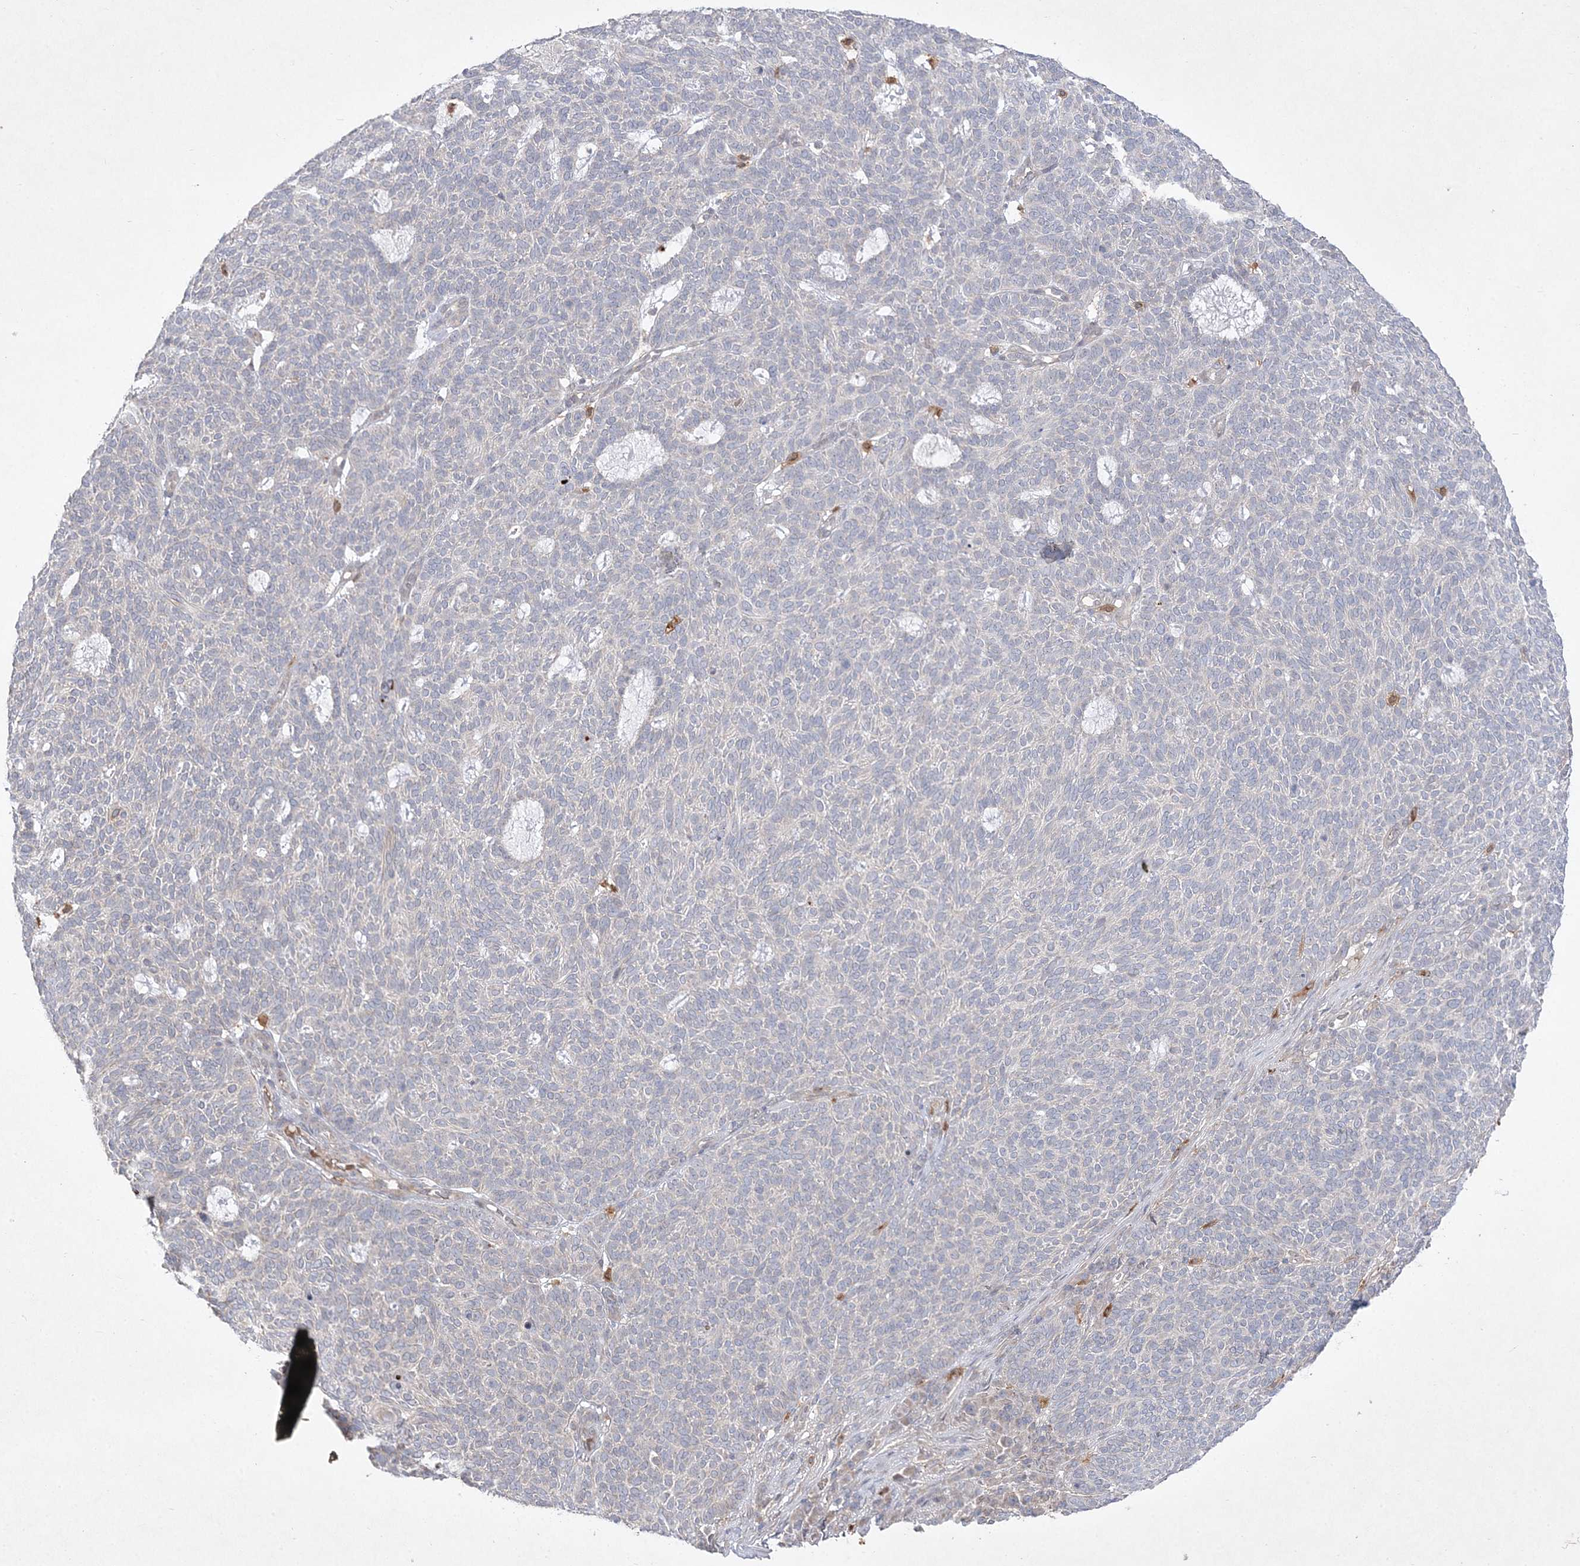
{"staining": {"intensity": "negative", "quantity": "none", "location": "none"}, "tissue": "skin cancer", "cell_type": "Tumor cells", "image_type": "cancer", "snomed": [{"axis": "morphology", "description": "Squamous cell carcinoma, NOS"}, {"axis": "topography", "description": "Skin"}], "caption": "The immunohistochemistry (IHC) micrograph has no significant expression in tumor cells of squamous cell carcinoma (skin) tissue.", "gene": "CLNK", "patient": {"sex": "female", "age": 90}}